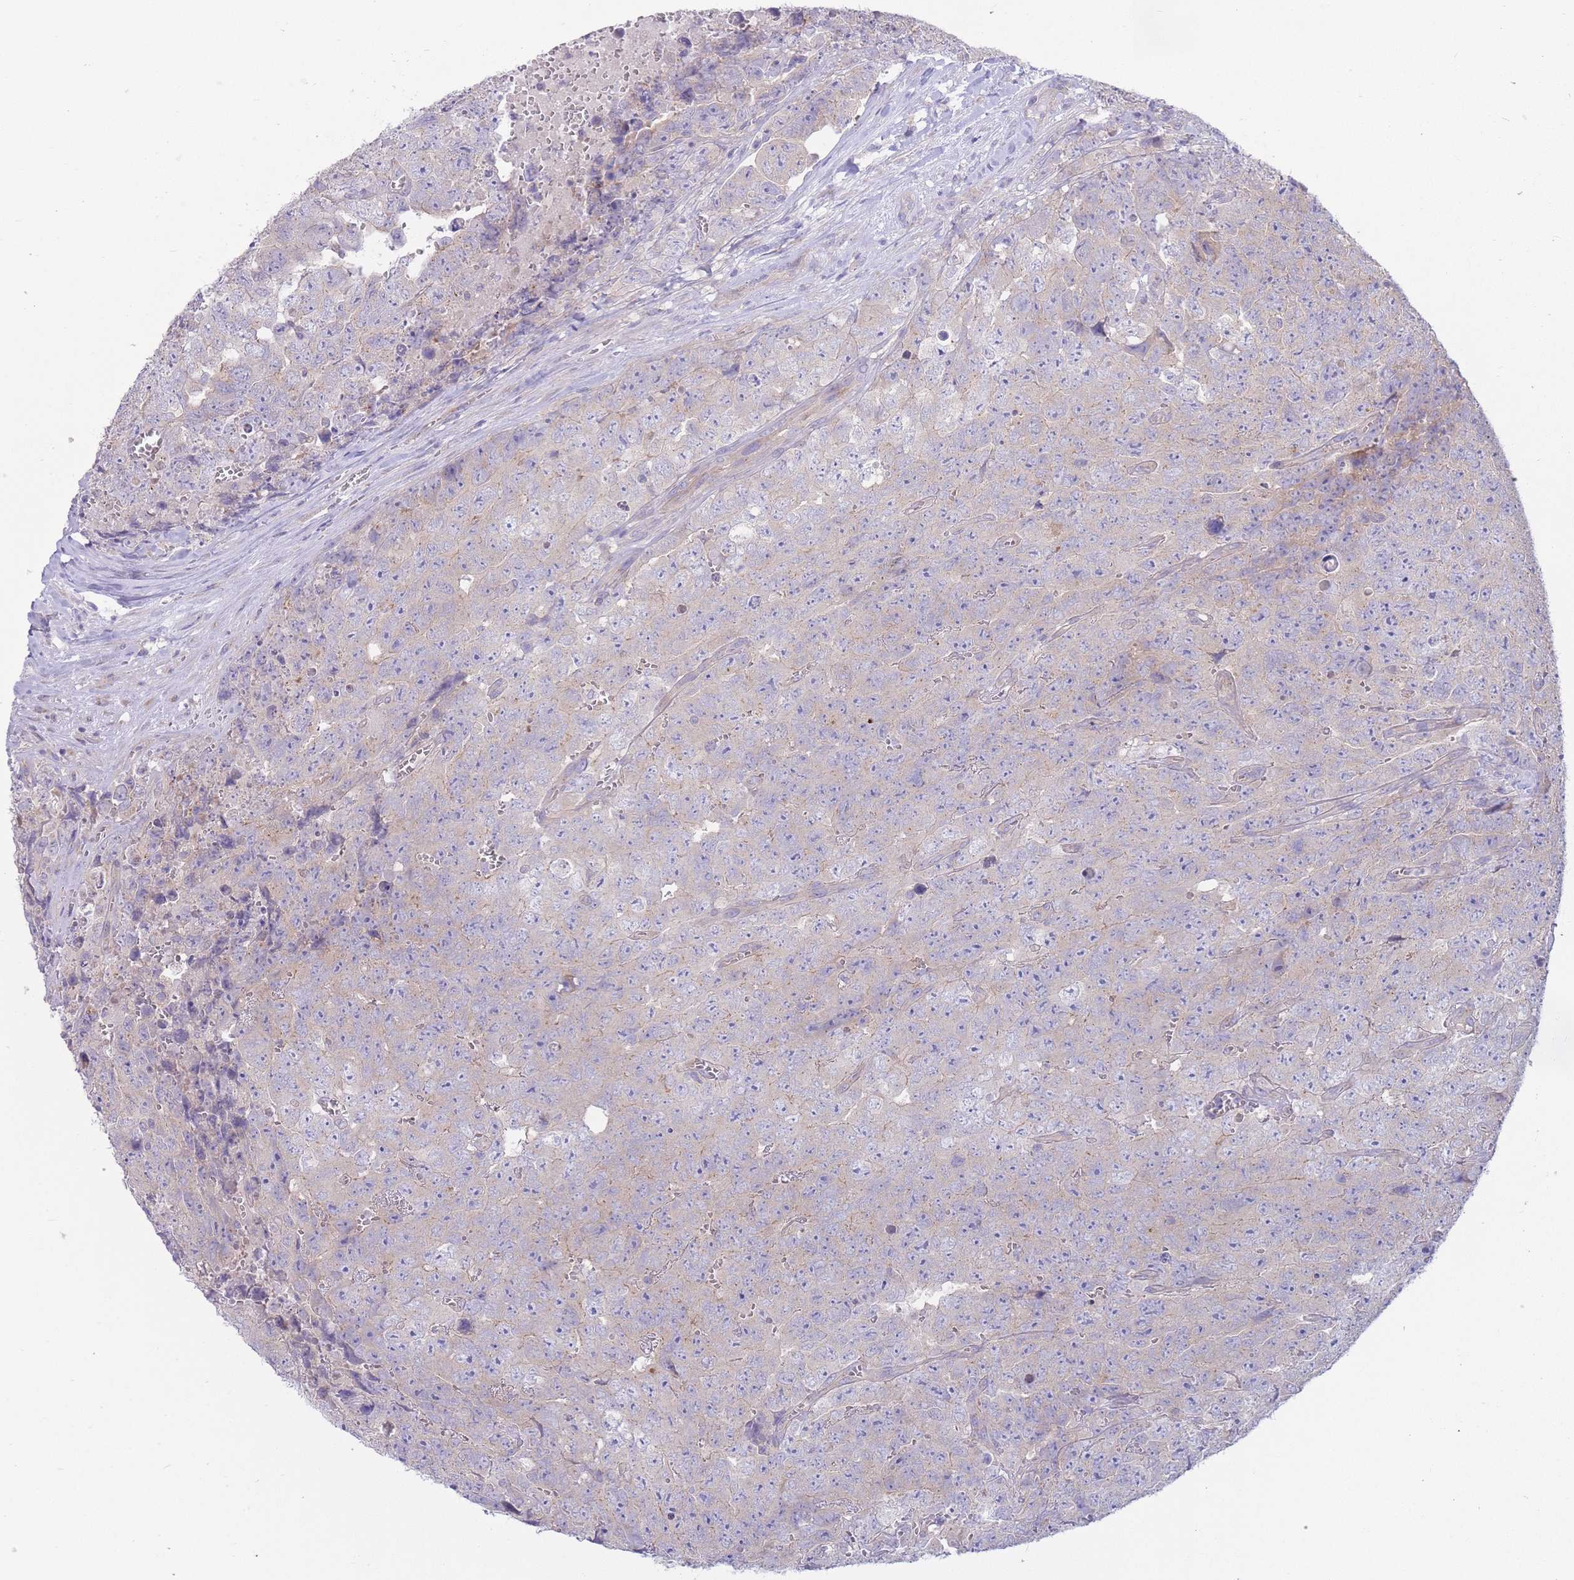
{"staining": {"intensity": "weak", "quantity": "25%-75%", "location": "cytoplasmic/membranous"}, "tissue": "testis cancer", "cell_type": "Tumor cells", "image_type": "cancer", "snomed": [{"axis": "morphology", "description": "Seminoma, NOS"}, {"axis": "morphology", "description": "Teratoma, malignant, NOS"}, {"axis": "topography", "description": "Testis"}], "caption": "High-power microscopy captured an immunohistochemistry histopathology image of seminoma (testis), revealing weak cytoplasmic/membranous positivity in approximately 25%-75% of tumor cells. The staining was performed using DAB (3,3'-diaminobenzidine) to visualize the protein expression in brown, while the nuclei were stained in blue with hematoxylin (Magnification: 20x).", "gene": "ALS2CL", "patient": {"sex": "male", "age": 34}}